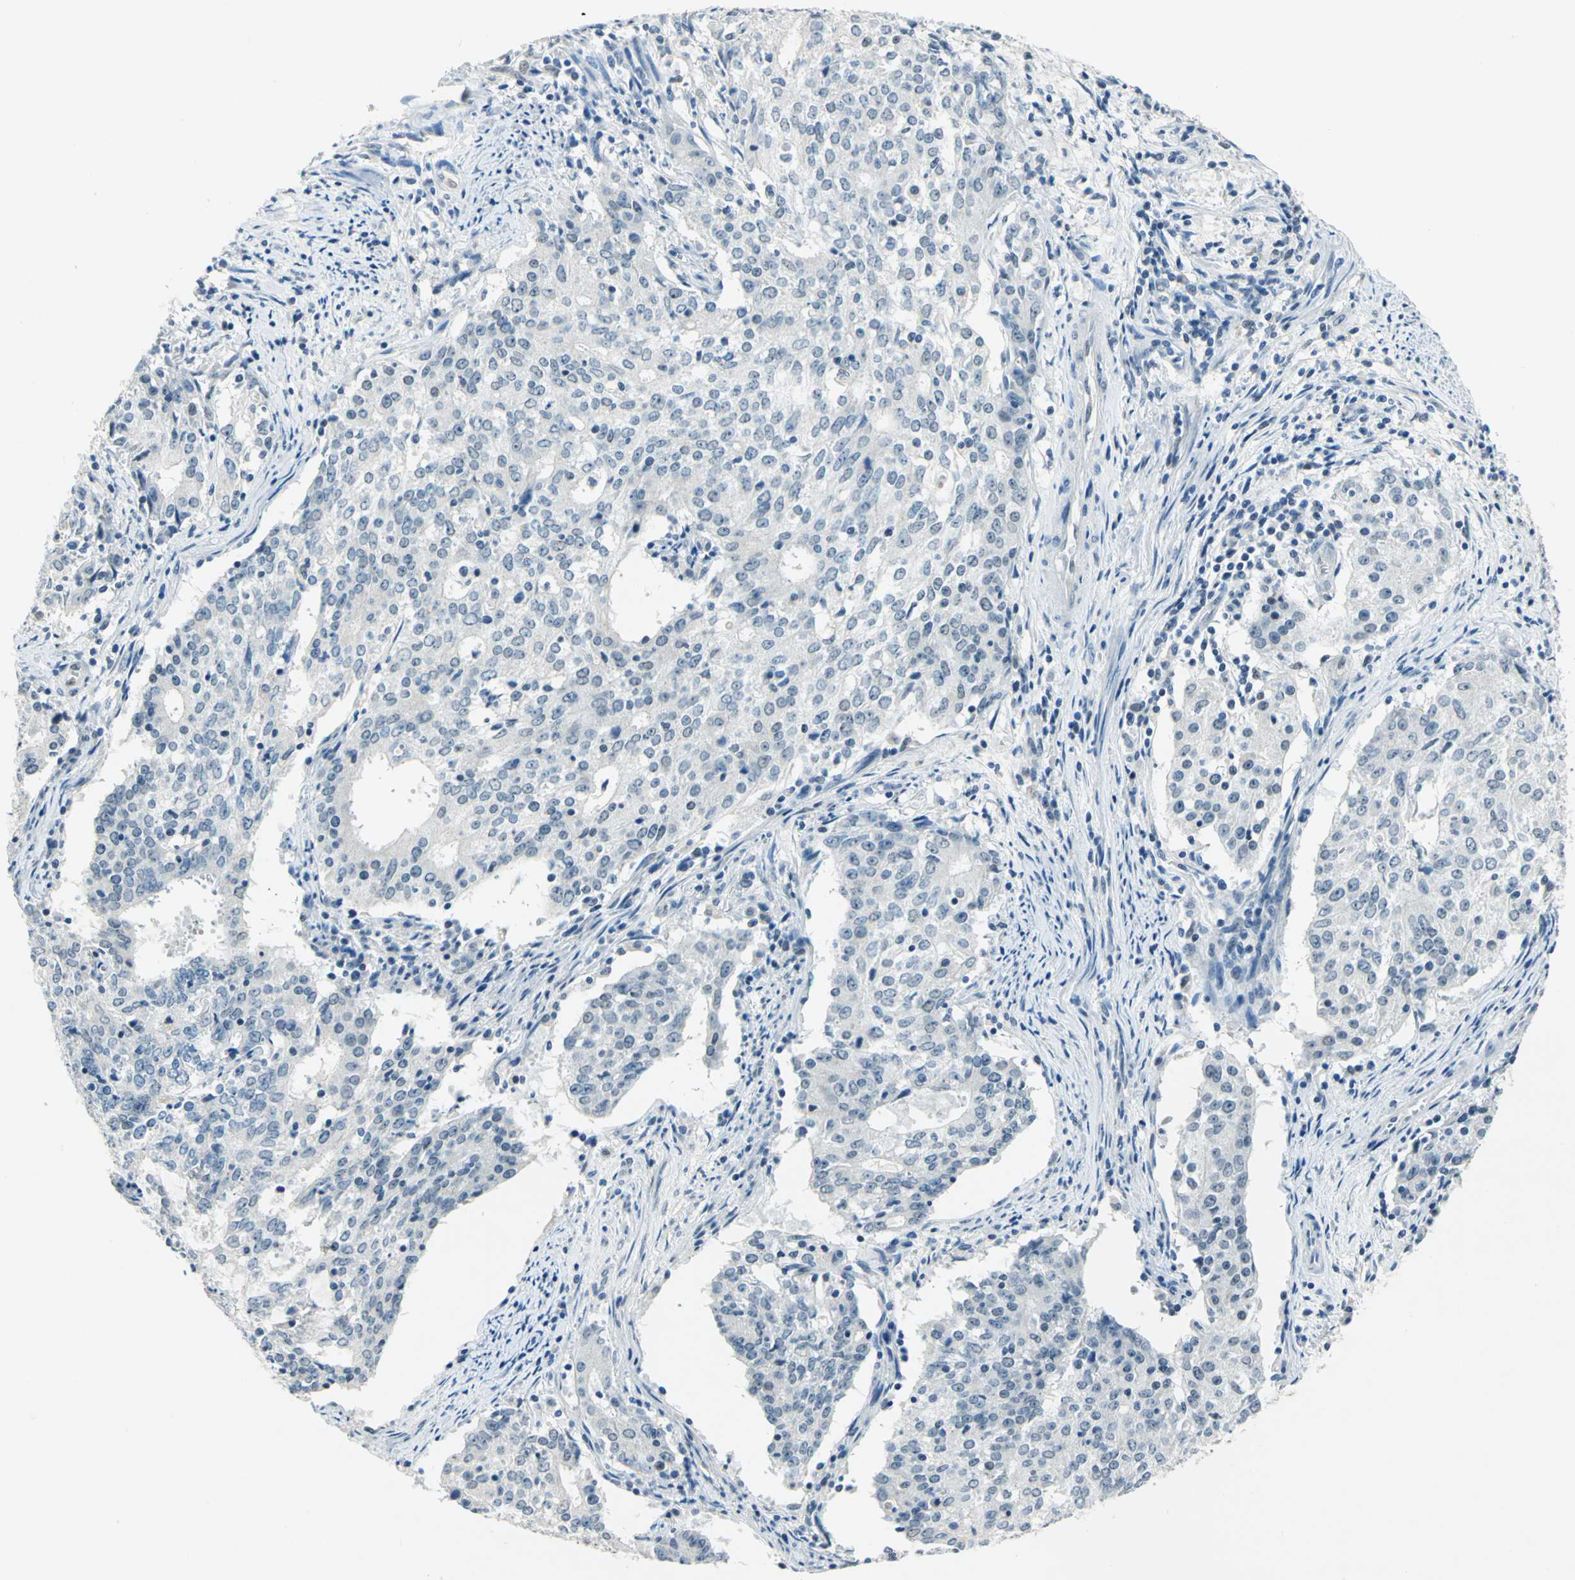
{"staining": {"intensity": "negative", "quantity": "none", "location": "none"}, "tissue": "cervical cancer", "cell_type": "Tumor cells", "image_type": "cancer", "snomed": [{"axis": "morphology", "description": "Adenocarcinoma, NOS"}, {"axis": "topography", "description": "Cervix"}], "caption": "Tumor cells show no significant protein staining in cervical cancer (adenocarcinoma). (Brightfield microscopy of DAB immunohistochemistry (IHC) at high magnification).", "gene": "RAD17", "patient": {"sex": "female", "age": 44}}